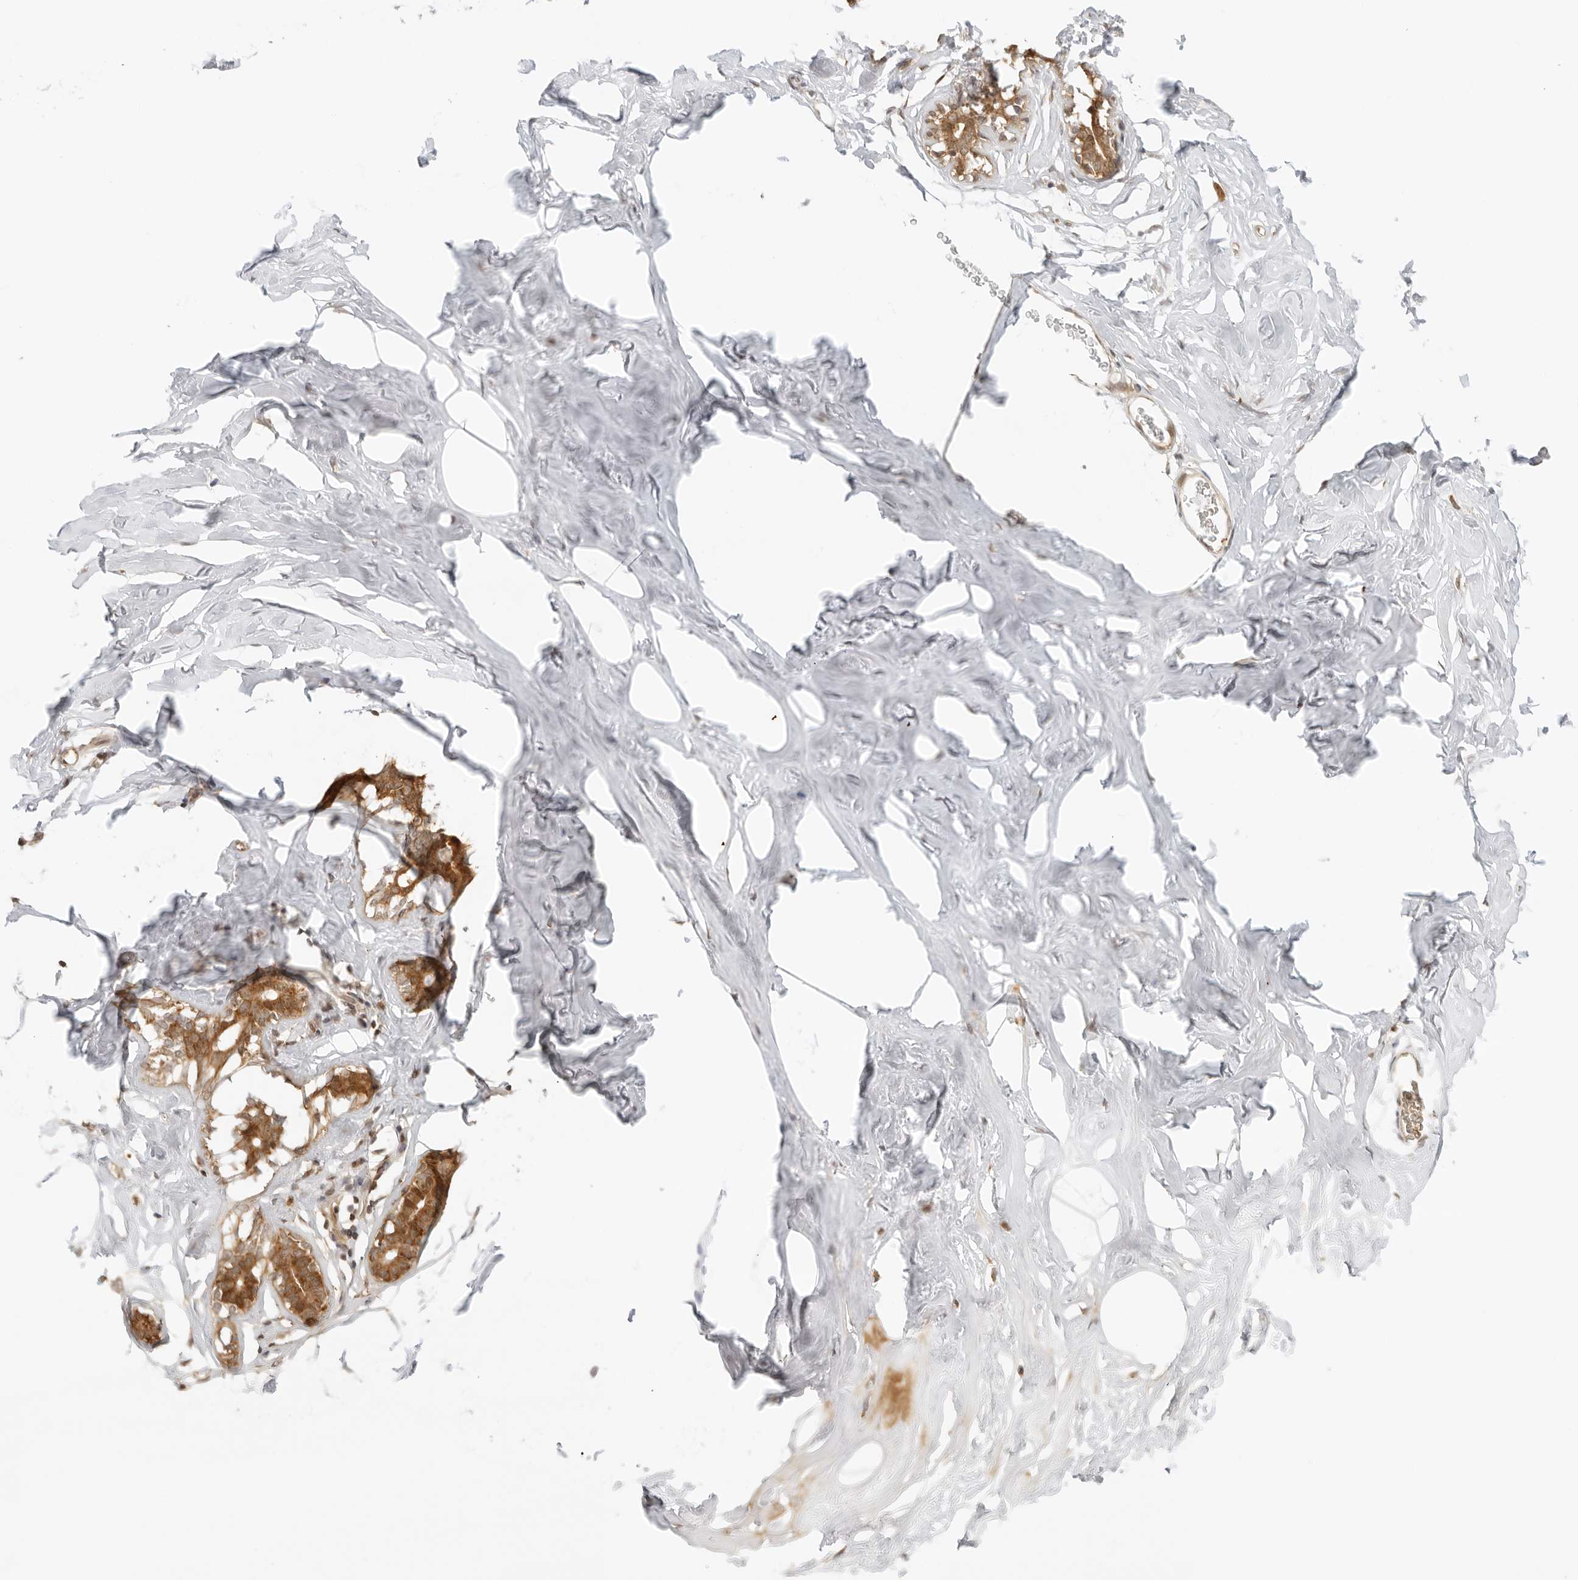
{"staining": {"intensity": "weak", "quantity": ">75%", "location": "cytoplasmic/membranous"}, "tissue": "adipose tissue", "cell_type": "Adipocytes", "image_type": "normal", "snomed": [{"axis": "morphology", "description": "Normal tissue, NOS"}, {"axis": "morphology", "description": "Fibrosis, NOS"}, {"axis": "topography", "description": "Breast"}, {"axis": "topography", "description": "Adipose tissue"}], "caption": "DAB immunohistochemical staining of unremarkable adipose tissue shows weak cytoplasmic/membranous protein positivity in about >75% of adipocytes.", "gene": "RC3H1", "patient": {"sex": "female", "age": 39}}